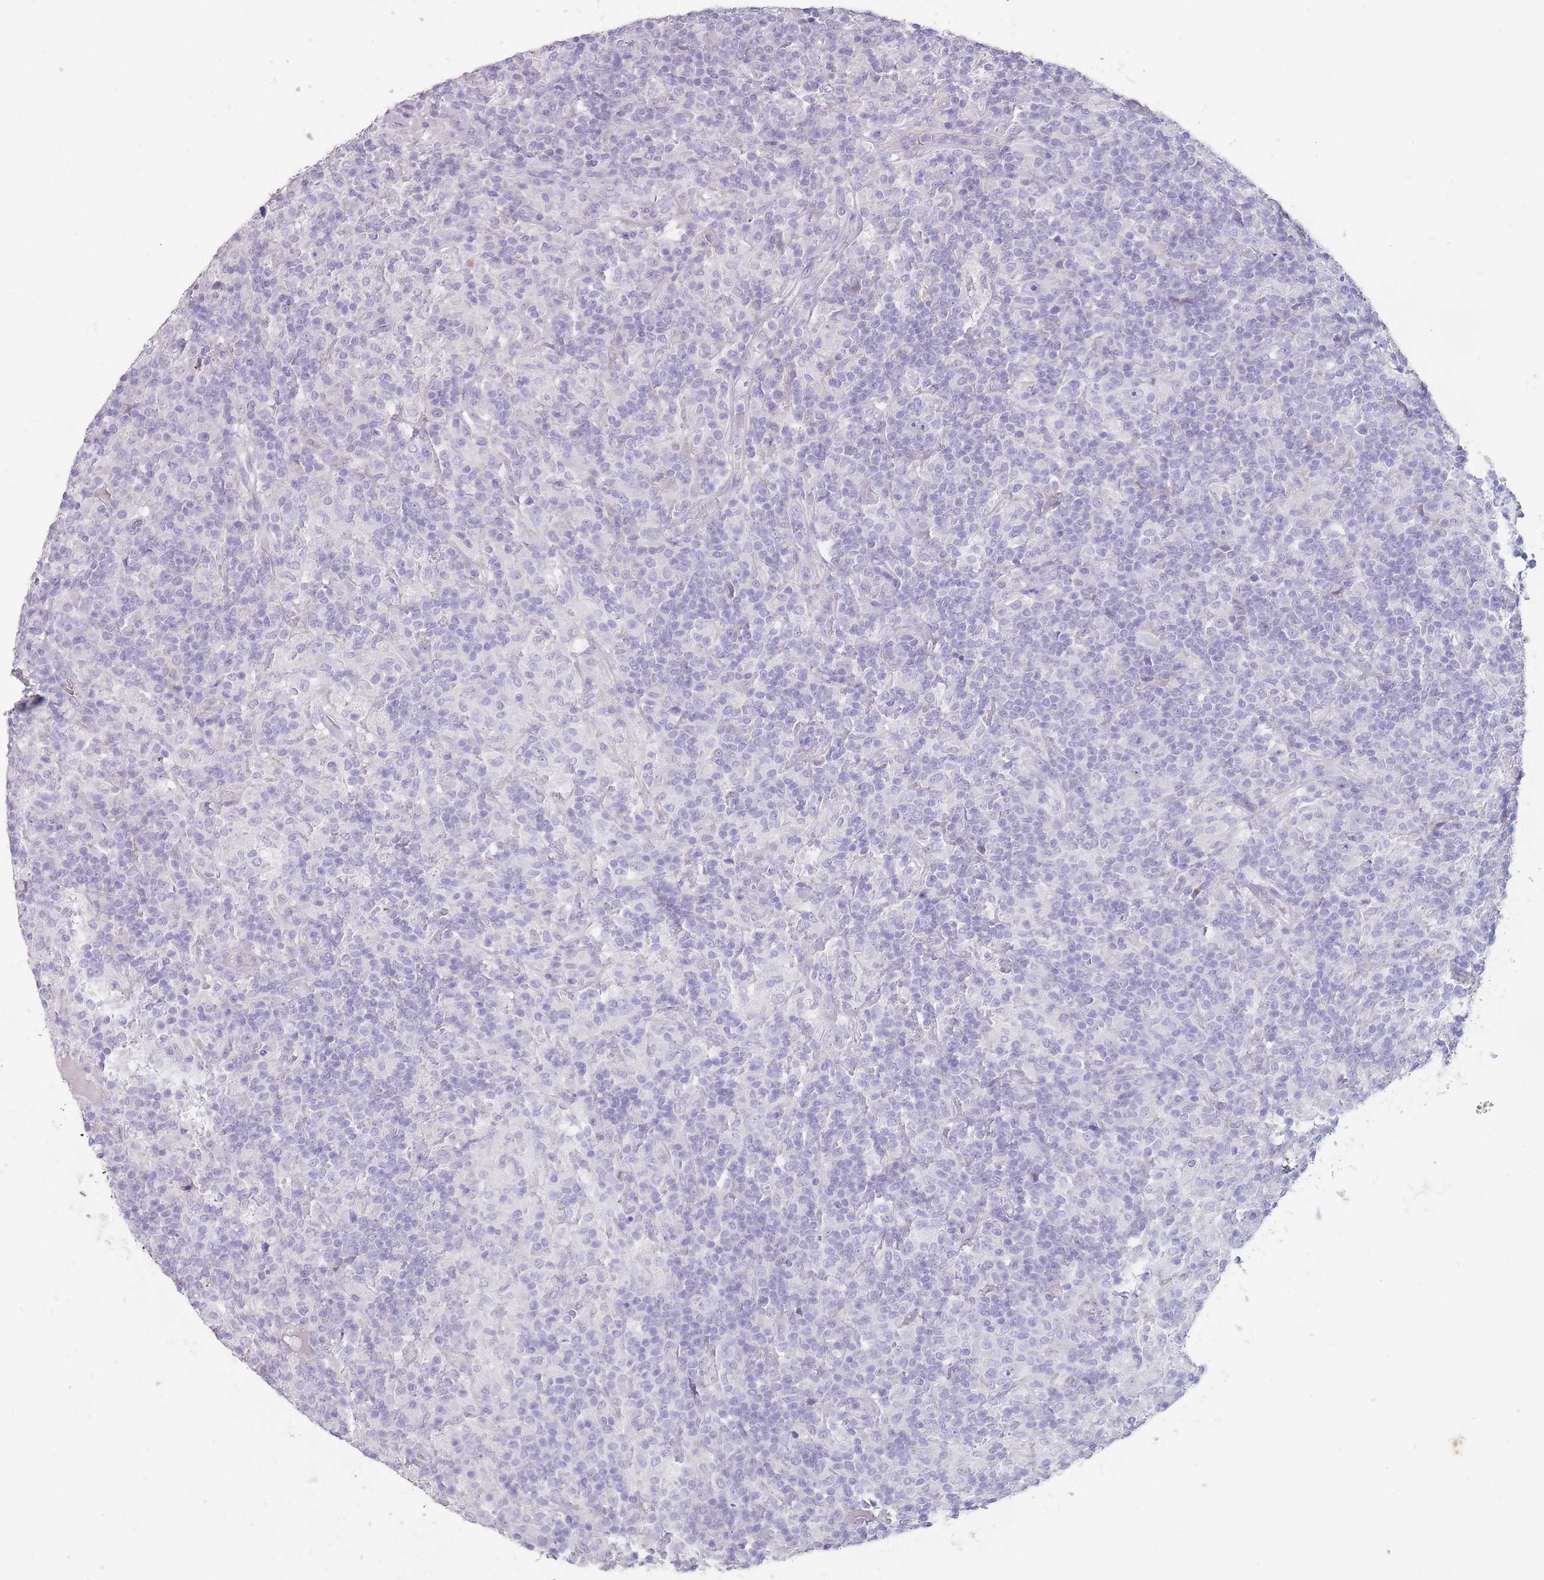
{"staining": {"intensity": "negative", "quantity": "none", "location": "none"}, "tissue": "lymphoma", "cell_type": "Tumor cells", "image_type": "cancer", "snomed": [{"axis": "morphology", "description": "Hodgkin's disease, NOS"}, {"axis": "topography", "description": "Lymph node"}], "caption": "Lymphoma stained for a protein using immunohistochemistry (IHC) demonstrates no staining tumor cells.", "gene": "RHBG", "patient": {"sex": "male", "age": 70}}